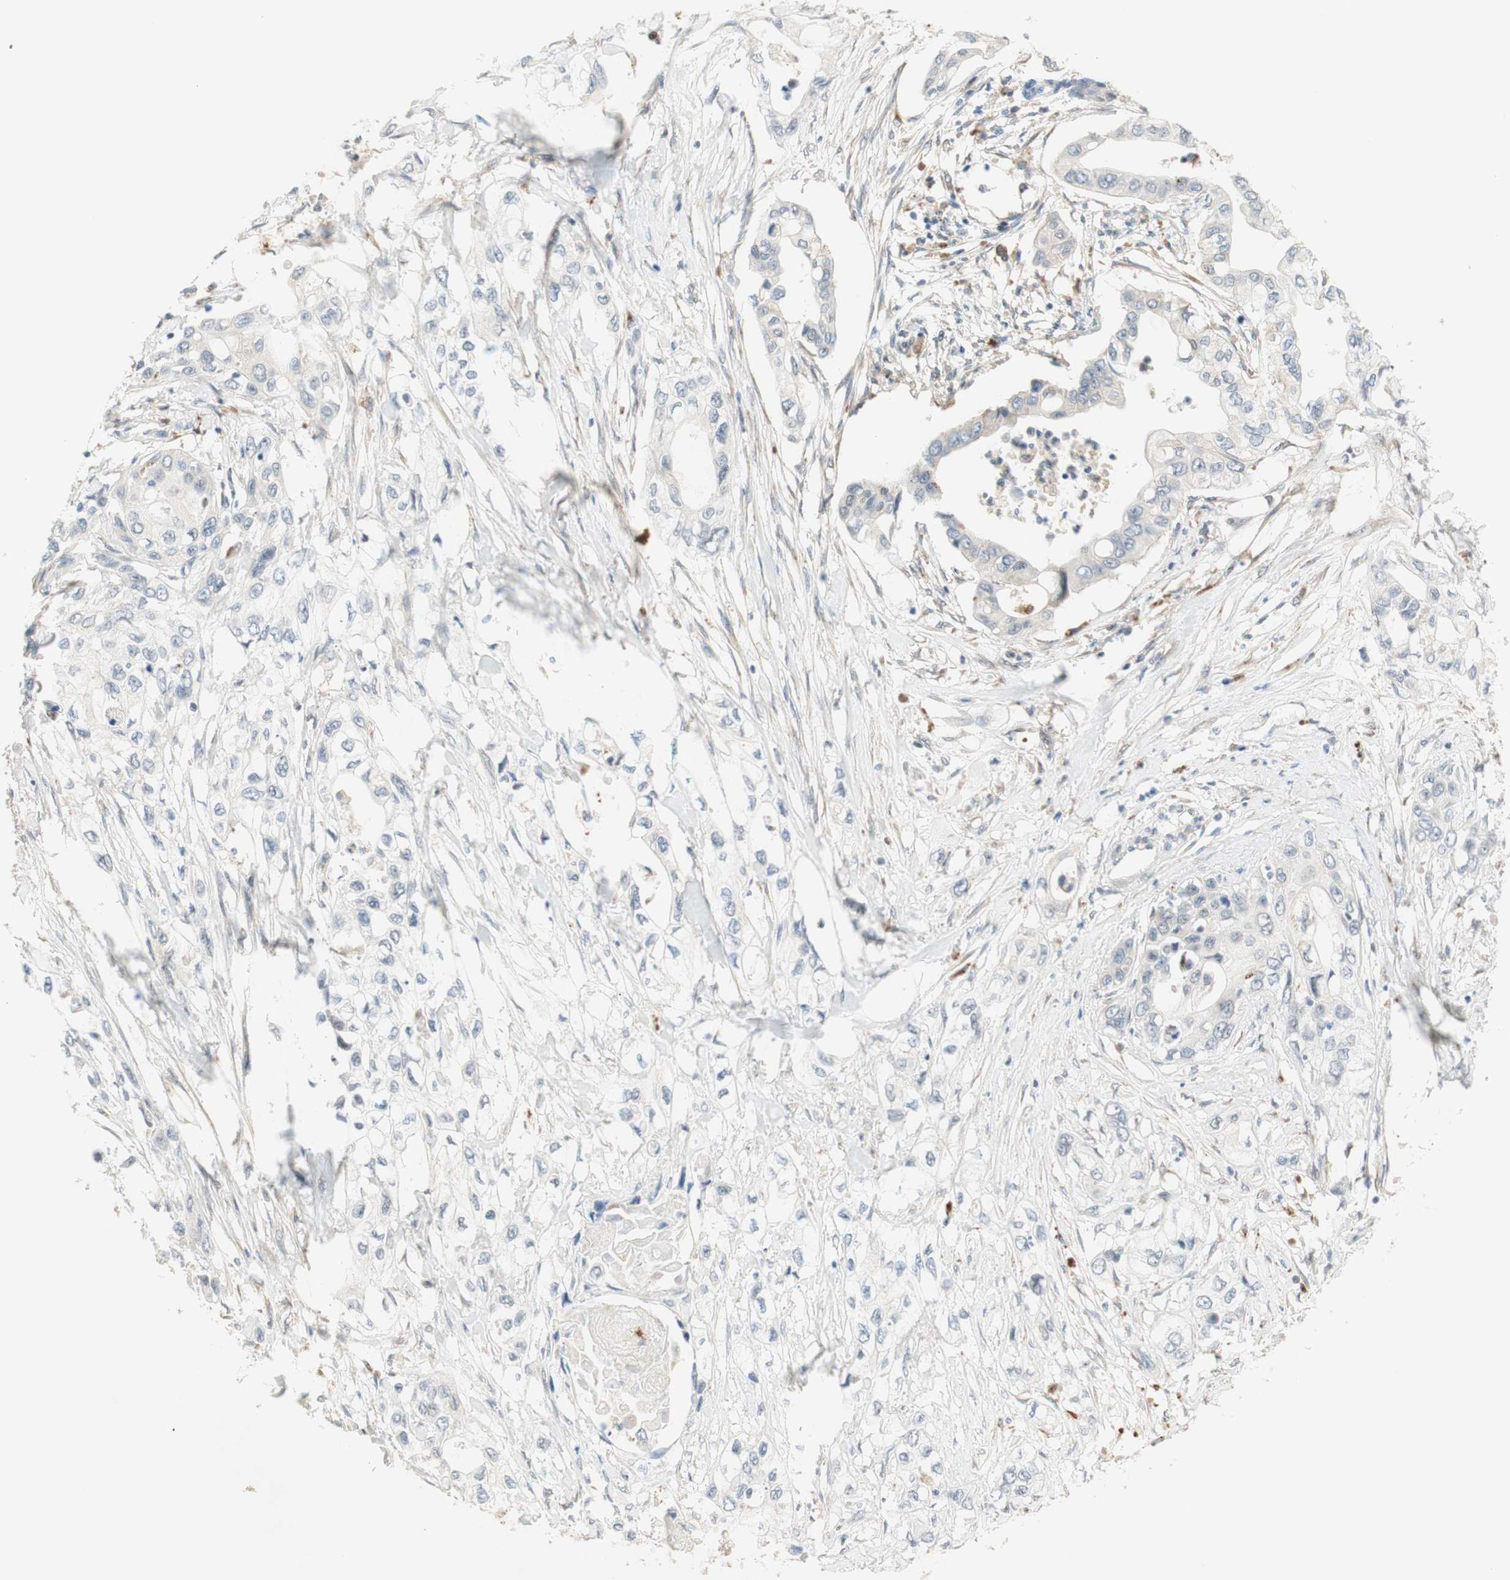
{"staining": {"intensity": "negative", "quantity": "none", "location": "none"}, "tissue": "pancreatic cancer", "cell_type": "Tumor cells", "image_type": "cancer", "snomed": [{"axis": "morphology", "description": "Adenocarcinoma, NOS"}, {"axis": "topography", "description": "Pancreas"}], "caption": "A histopathology image of human adenocarcinoma (pancreatic) is negative for staining in tumor cells.", "gene": "GAPT", "patient": {"sex": "female", "age": 70}}